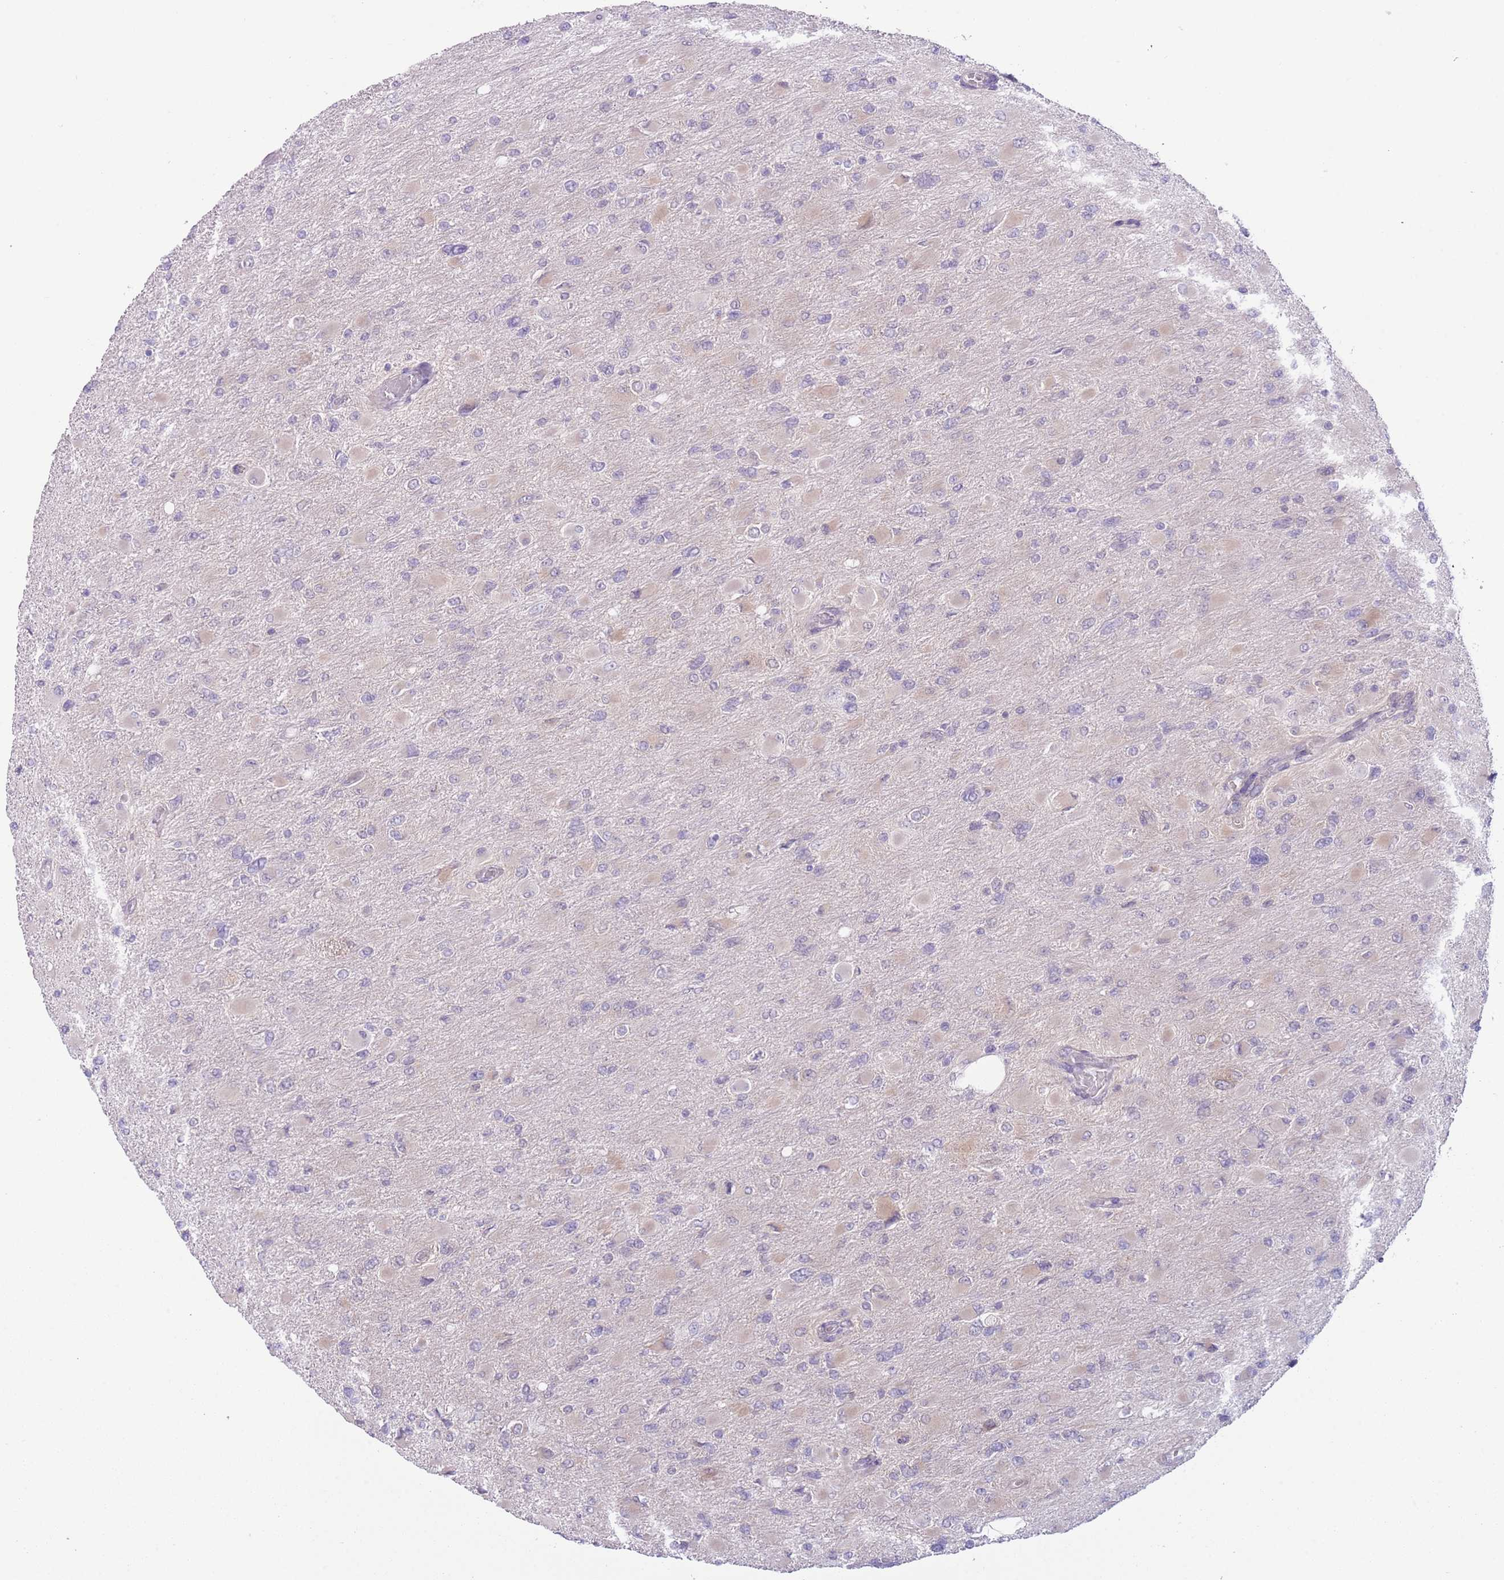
{"staining": {"intensity": "negative", "quantity": "none", "location": "none"}, "tissue": "glioma", "cell_type": "Tumor cells", "image_type": "cancer", "snomed": [{"axis": "morphology", "description": "Glioma, malignant, High grade"}, {"axis": "topography", "description": "Cerebral cortex"}], "caption": "High-grade glioma (malignant) stained for a protein using IHC displays no positivity tumor cells.", "gene": "COPE", "patient": {"sex": "female", "age": 36}}